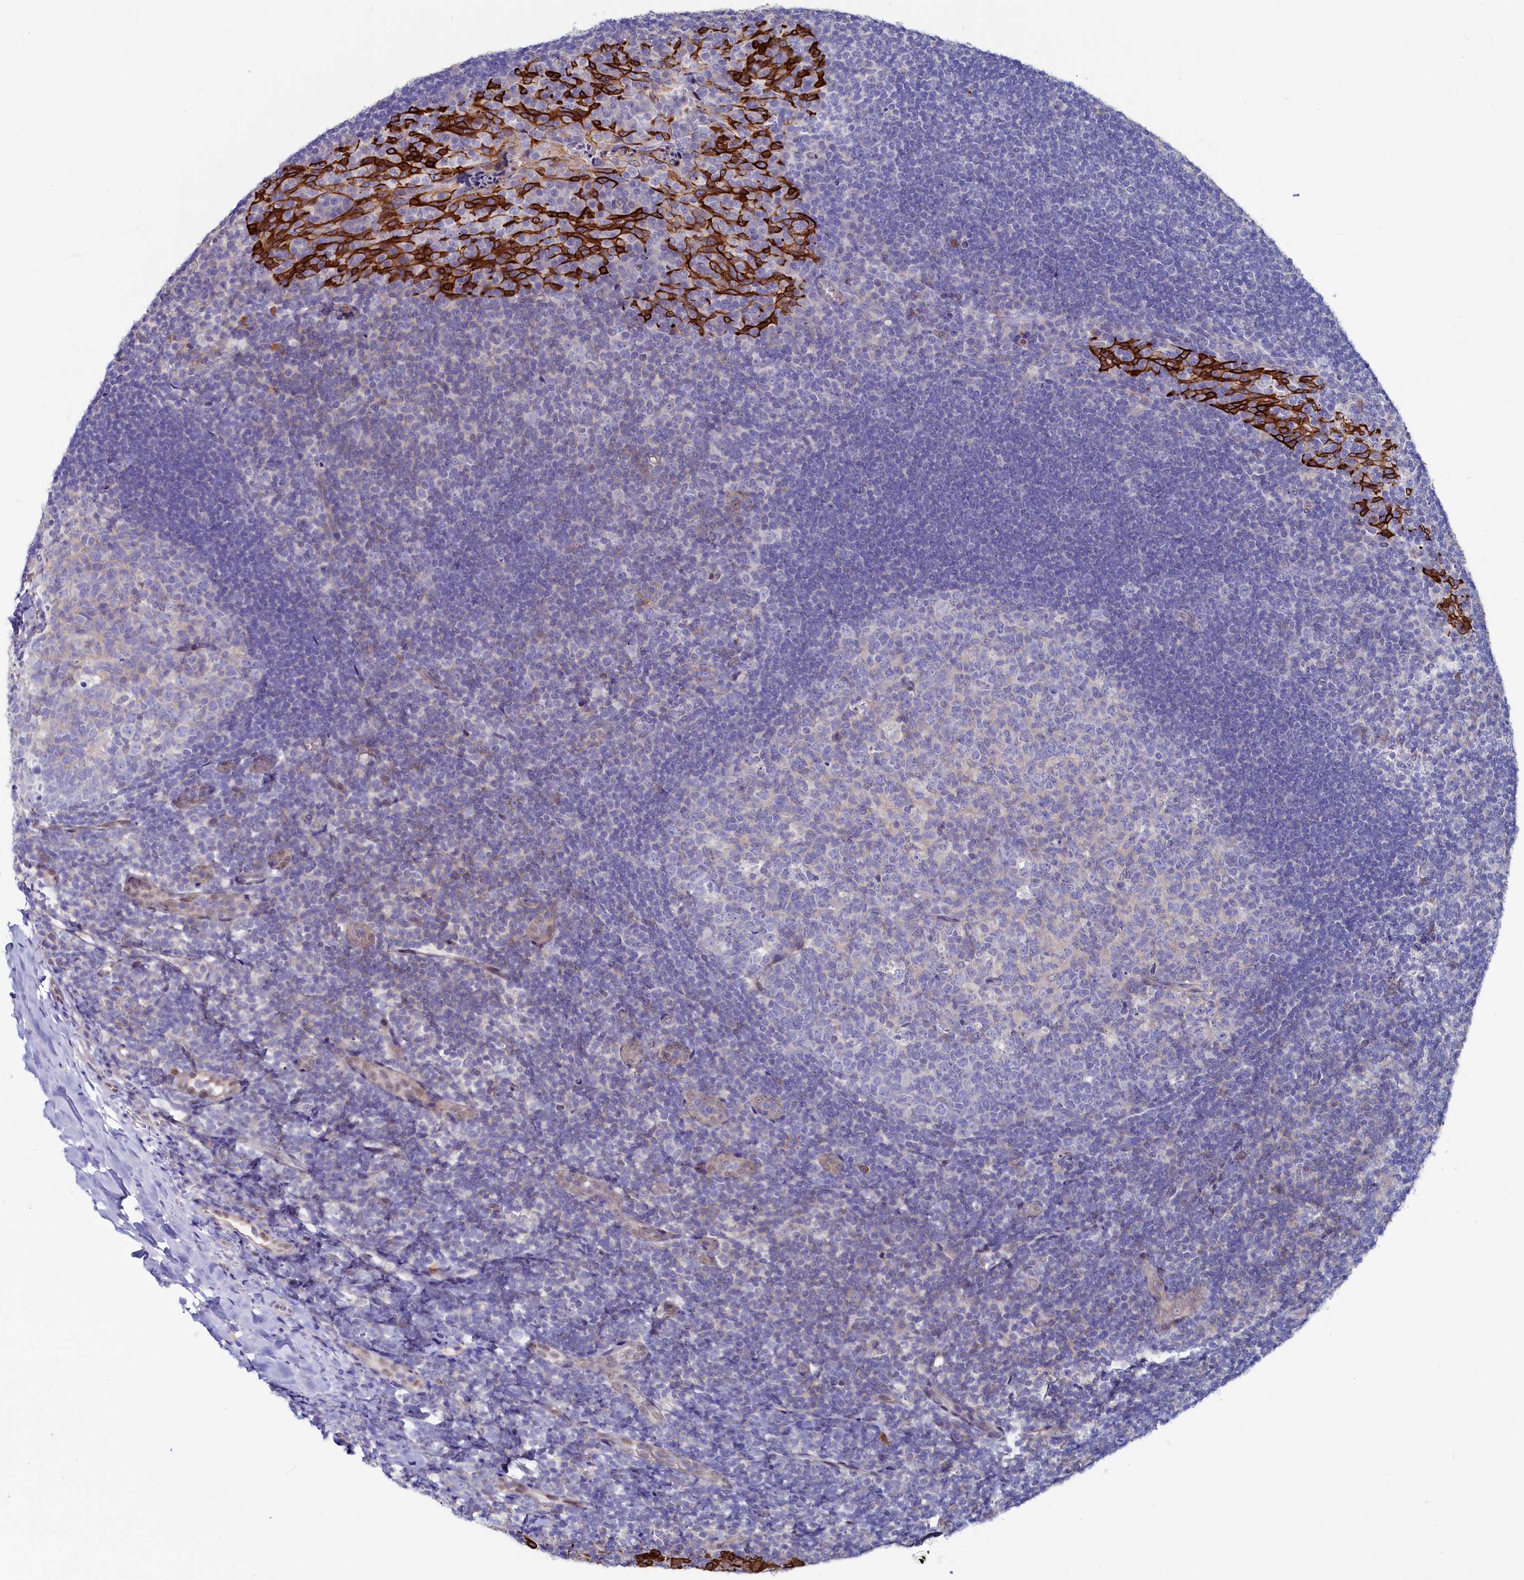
{"staining": {"intensity": "negative", "quantity": "none", "location": "none"}, "tissue": "tonsil", "cell_type": "Germinal center cells", "image_type": "normal", "snomed": [{"axis": "morphology", "description": "Normal tissue, NOS"}, {"axis": "topography", "description": "Tonsil"}], "caption": "Photomicrograph shows no protein expression in germinal center cells of unremarkable tonsil. (Stains: DAB IHC with hematoxylin counter stain, Microscopy: brightfield microscopy at high magnification).", "gene": "ASTE1", "patient": {"sex": "male", "age": 17}}